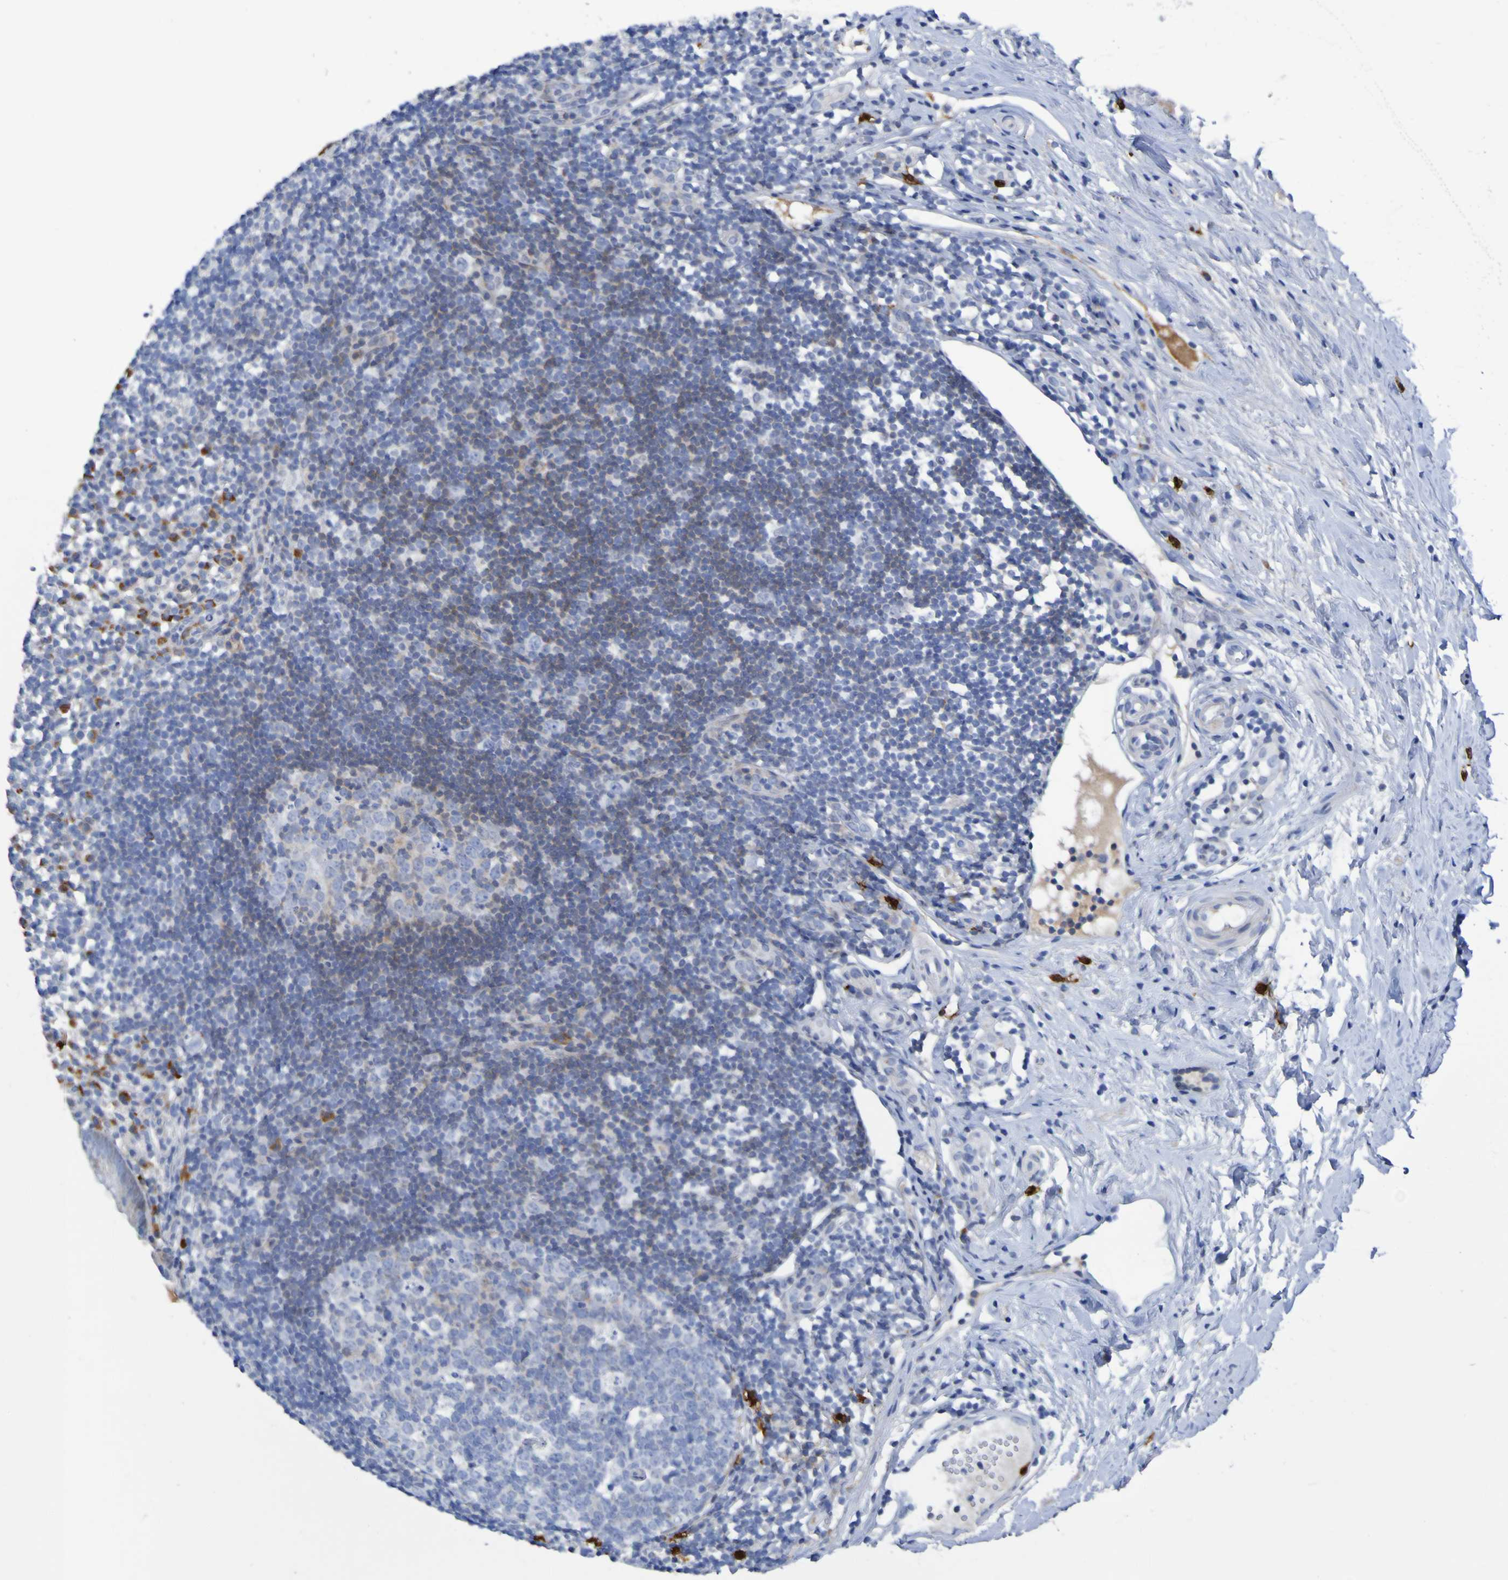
{"staining": {"intensity": "moderate", "quantity": "25%-75%", "location": "cytoplasmic/membranous"}, "tissue": "appendix", "cell_type": "Glandular cells", "image_type": "normal", "snomed": [{"axis": "morphology", "description": "Normal tissue, NOS"}, {"axis": "topography", "description": "Appendix"}], "caption": "Immunohistochemical staining of benign appendix exhibits medium levels of moderate cytoplasmic/membranous expression in approximately 25%-75% of glandular cells. Nuclei are stained in blue.", "gene": "C11orf24", "patient": {"sex": "female", "age": 20}}